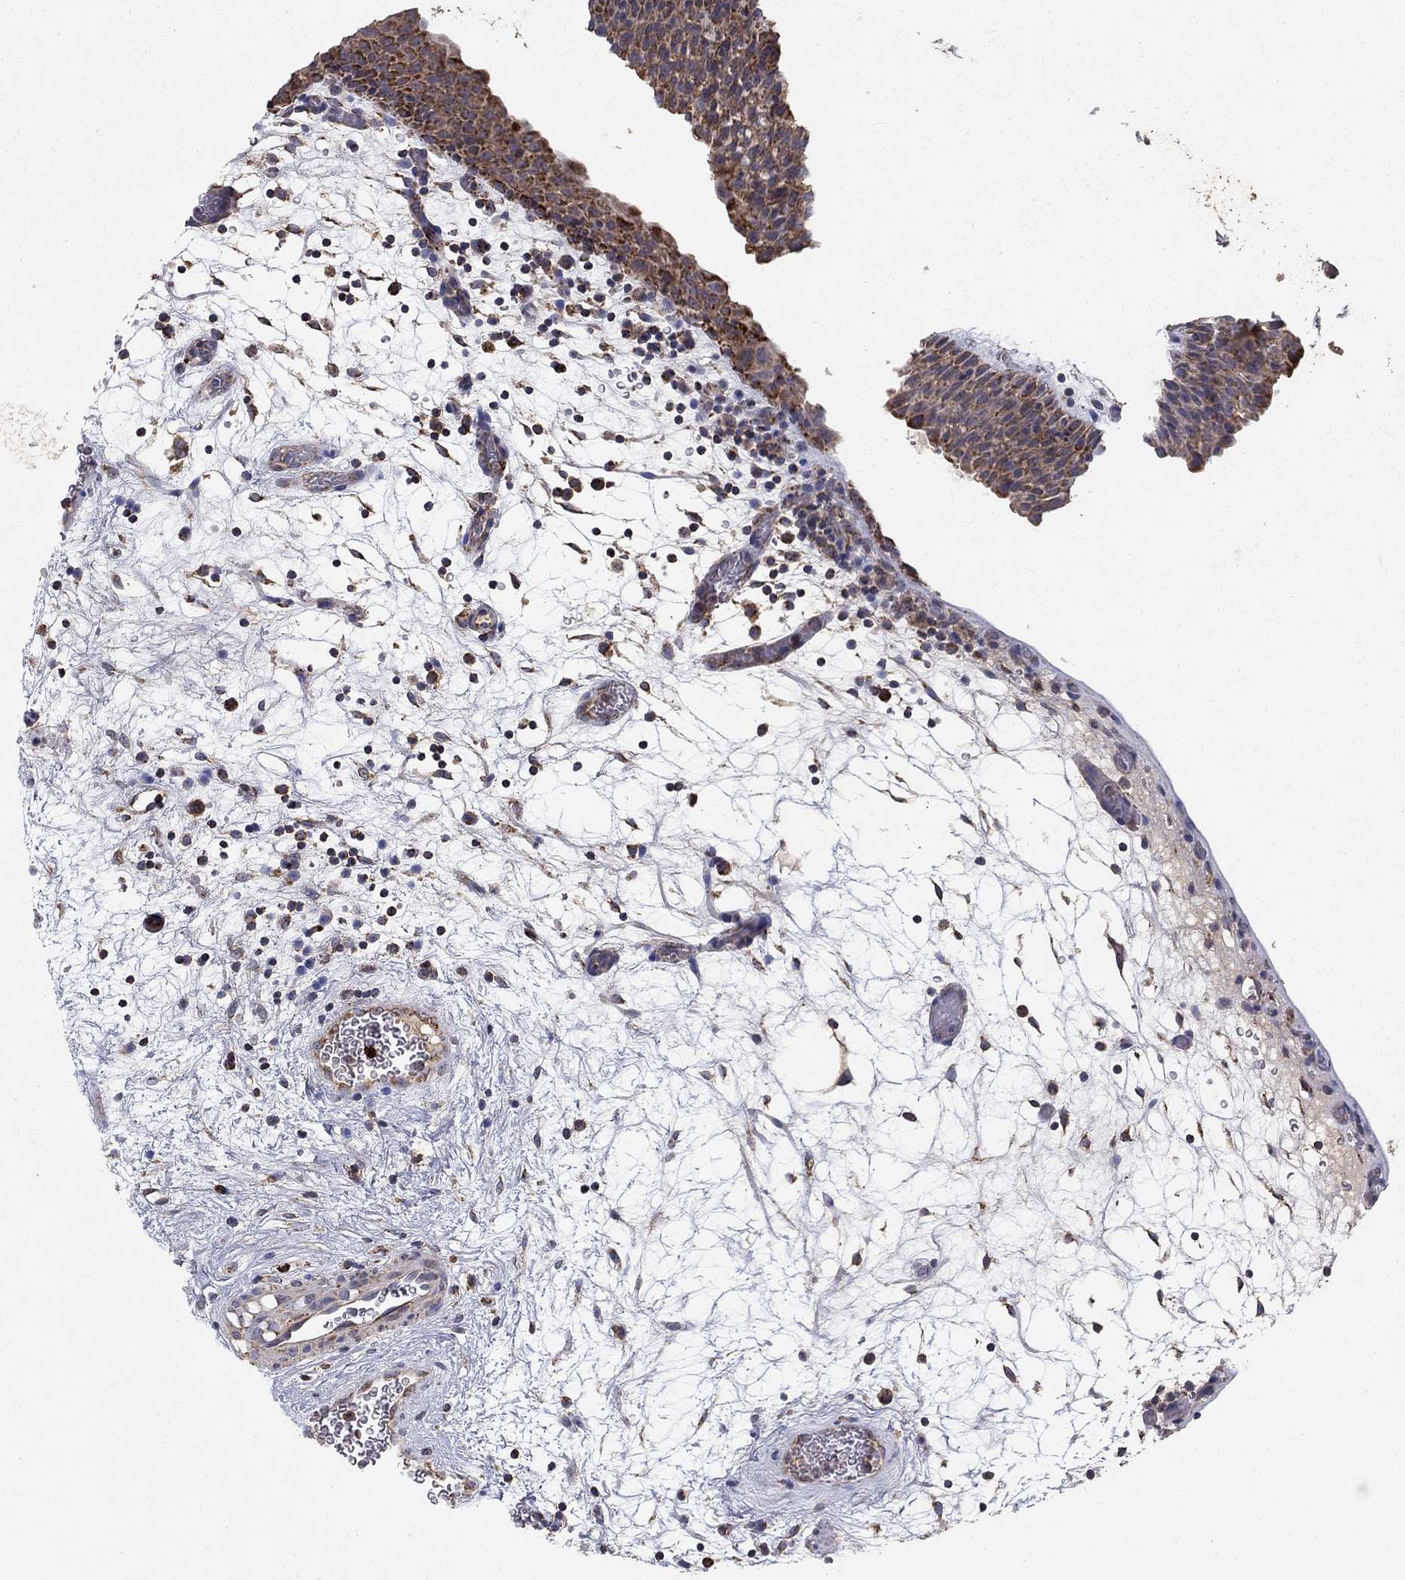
{"staining": {"intensity": "strong", "quantity": "25%-75%", "location": "cytoplasmic/membranous"}, "tissue": "urinary bladder", "cell_type": "Urothelial cells", "image_type": "normal", "snomed": [{"axis": "morphology", "description": "Normal tissue, NOS"}, {"axis": "topography", "description": "Urinary bladder"}], "caption": "Immunohistochemical staining of benign urinary bladder displays strong cytoplasmic/membranous protein staining in about 25%-75% of urothelial cells.", "gene": "GPSM1", "patient": {"sex": "male", "age": 37}}